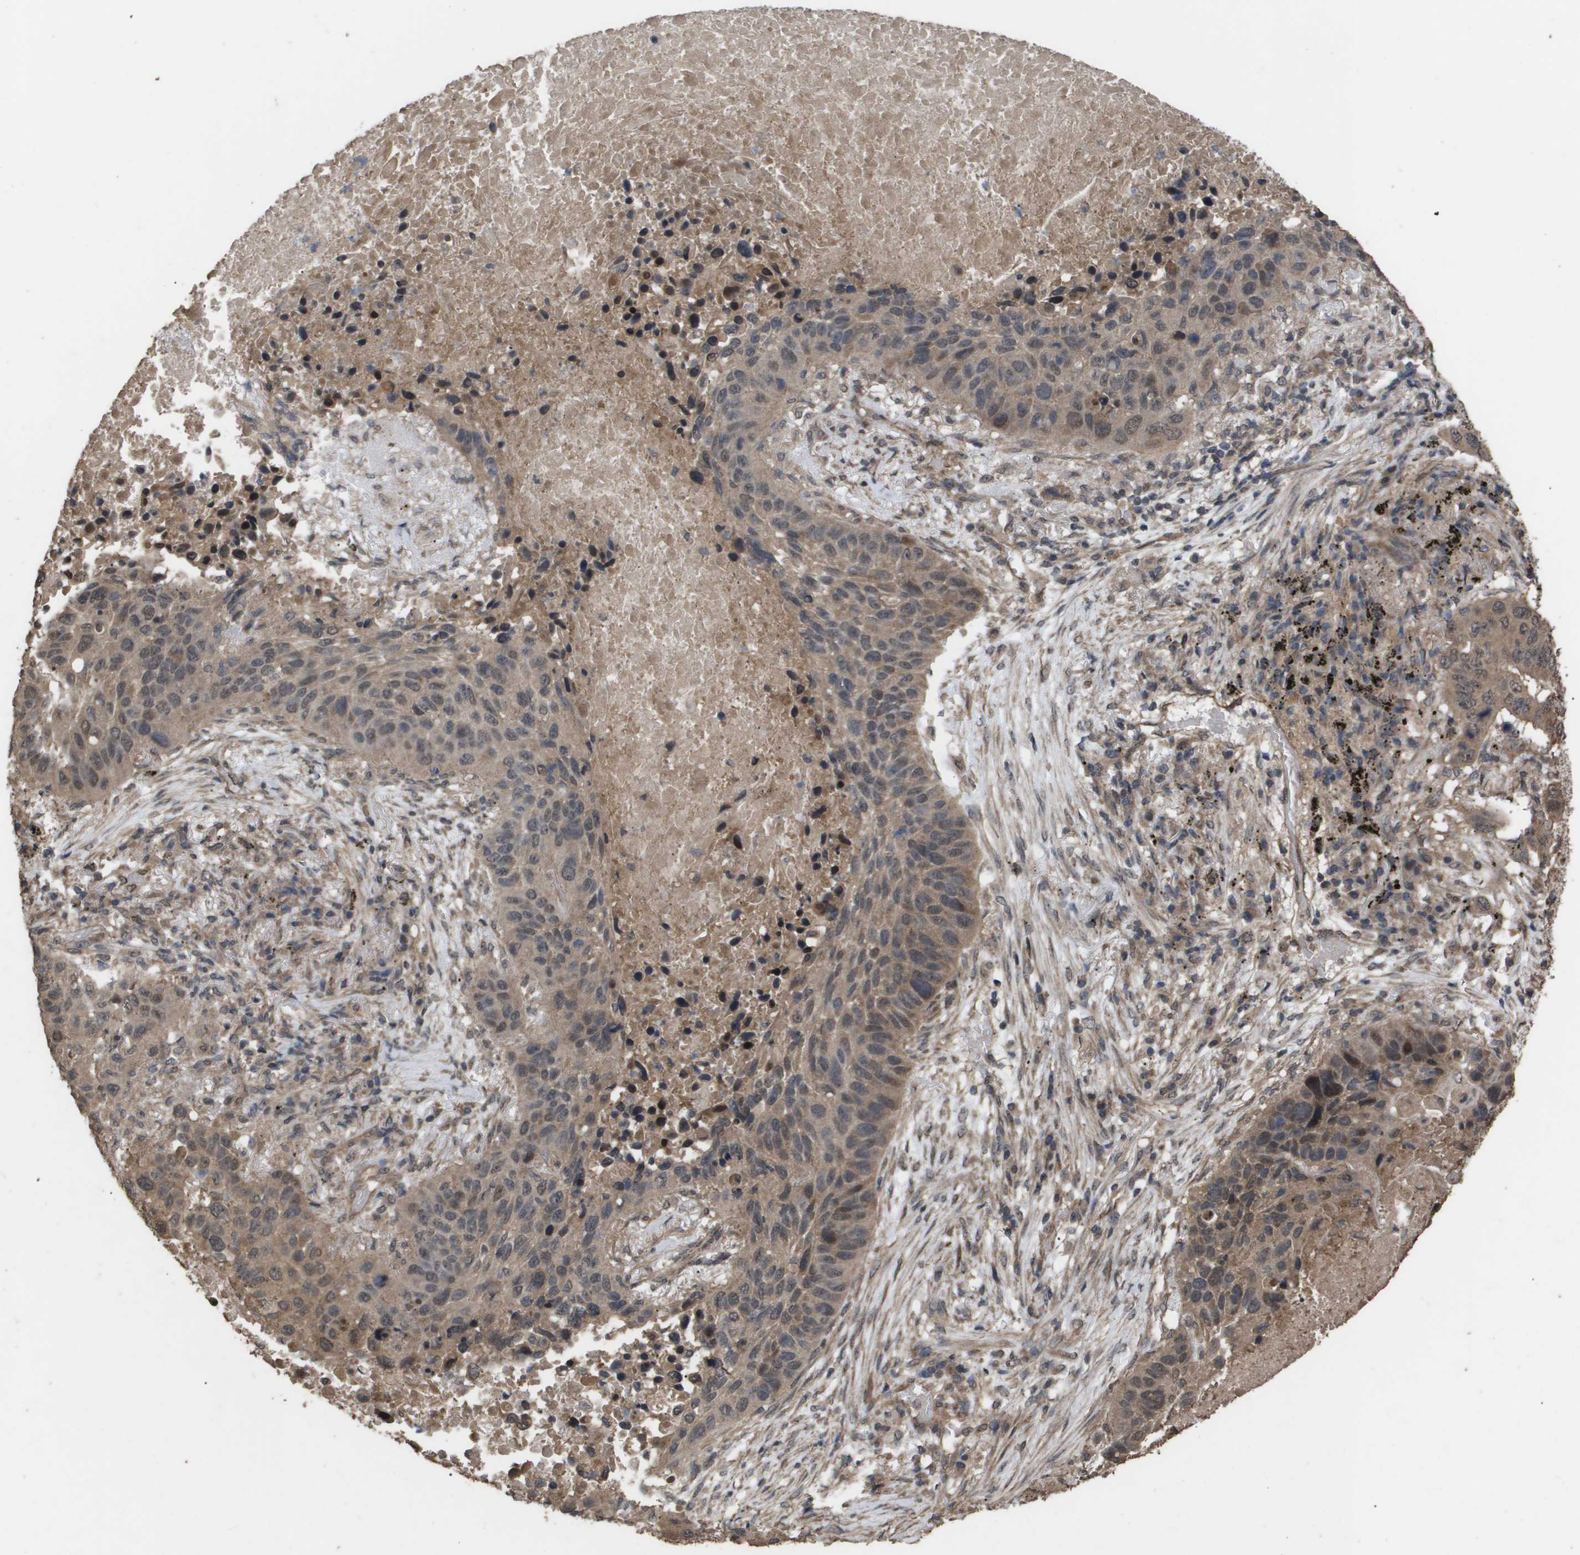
{"staining": {"intensity": "moderate", "quantity": ">75%", "location": "cytoplasmic/membranous"}, "tissue": "lung cancer", "cell_type": "Tumor cells", "image_type": "cancer", "snomed": [{"axis": "morphology", "description": "Squamous cell carcinoma, NOS"}, {"axis": "topography", "description": "Lung"}], "caption": "Protein expression analysis of human lung squamous cell carcinoma reveals moderate cytoplasmic/membranous positivity in approximately >75% of tumor cells.", "gene": "CUL5", "patient": {"sex": "male", "age": 57}}